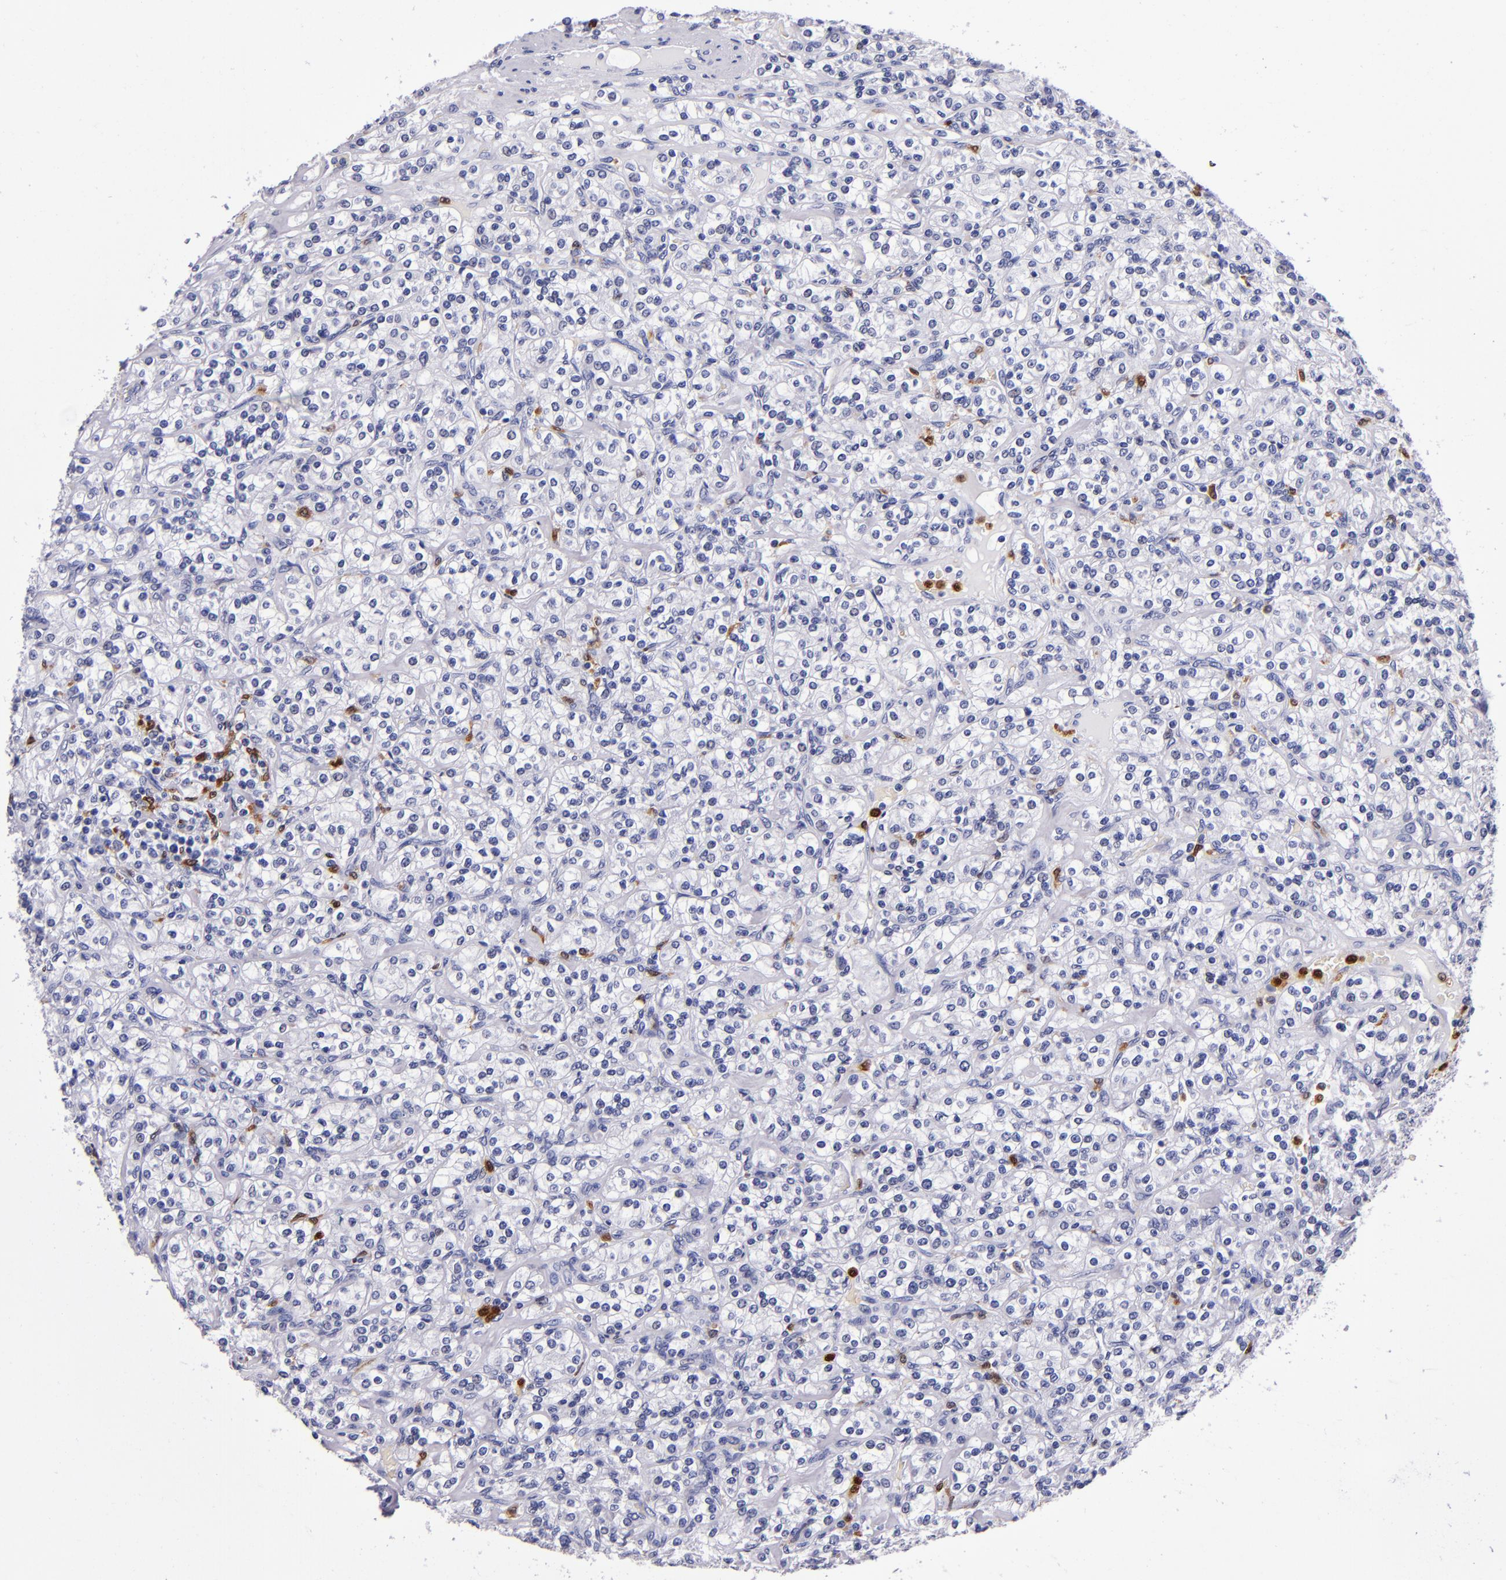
{"staining": {"intensity": "negative", "quantity": "none", "location": "none"}, "tissue": "renal cancer", "cell_type": "Tumor cells", "image_type": "cancer", "snomed": [{"axis": "morphology", "description": "Adenocarcinoma, NOS"}, {"axis": "topography", "description": "Kidney"}], "caption": "Immunohistochemistry (IHC) micrograph of human renal cancer (adenocarcinoma) stained for a protein (brown), which shows no expression in tumor cells.", "gene": "S100A8", "patient": {"sex": "male", "age": 77}}